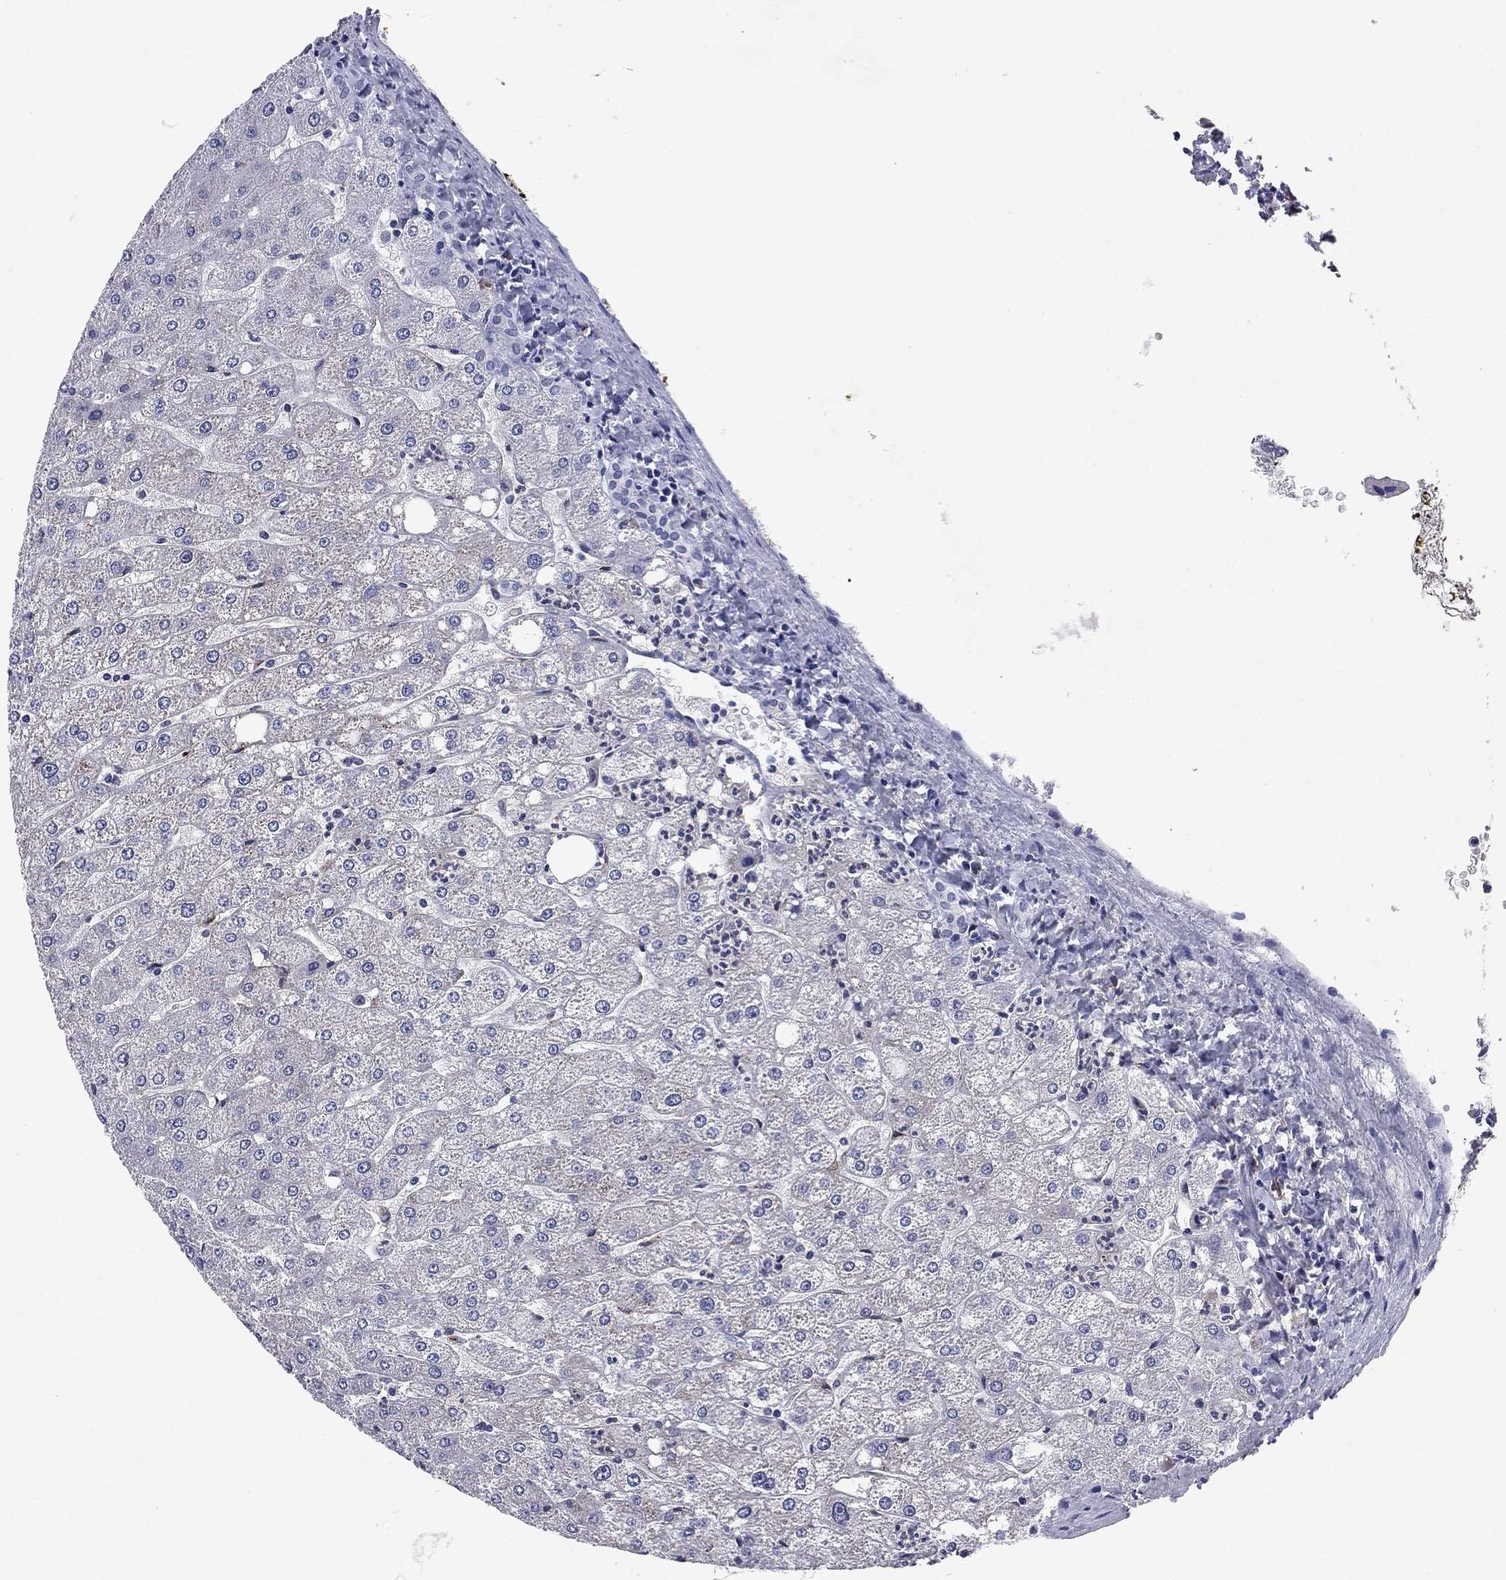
{"staining": {"intensity": "negative", "quantity": "none", "location": "none"}, "tissue": "liver", "cell_type": "Cholangiocytes", "image_type": "normal", "snomed": [{"axis": "morphology", "description": "Normal tissue, NOS"}, {"axis": "topography", "description": "Liver"}], "caption": "Protein analysis of normal liver reveals no significant positivity in cholangiocytes.", "gene": "ECM1", "patient": {"sex": "male", "age": 67}}